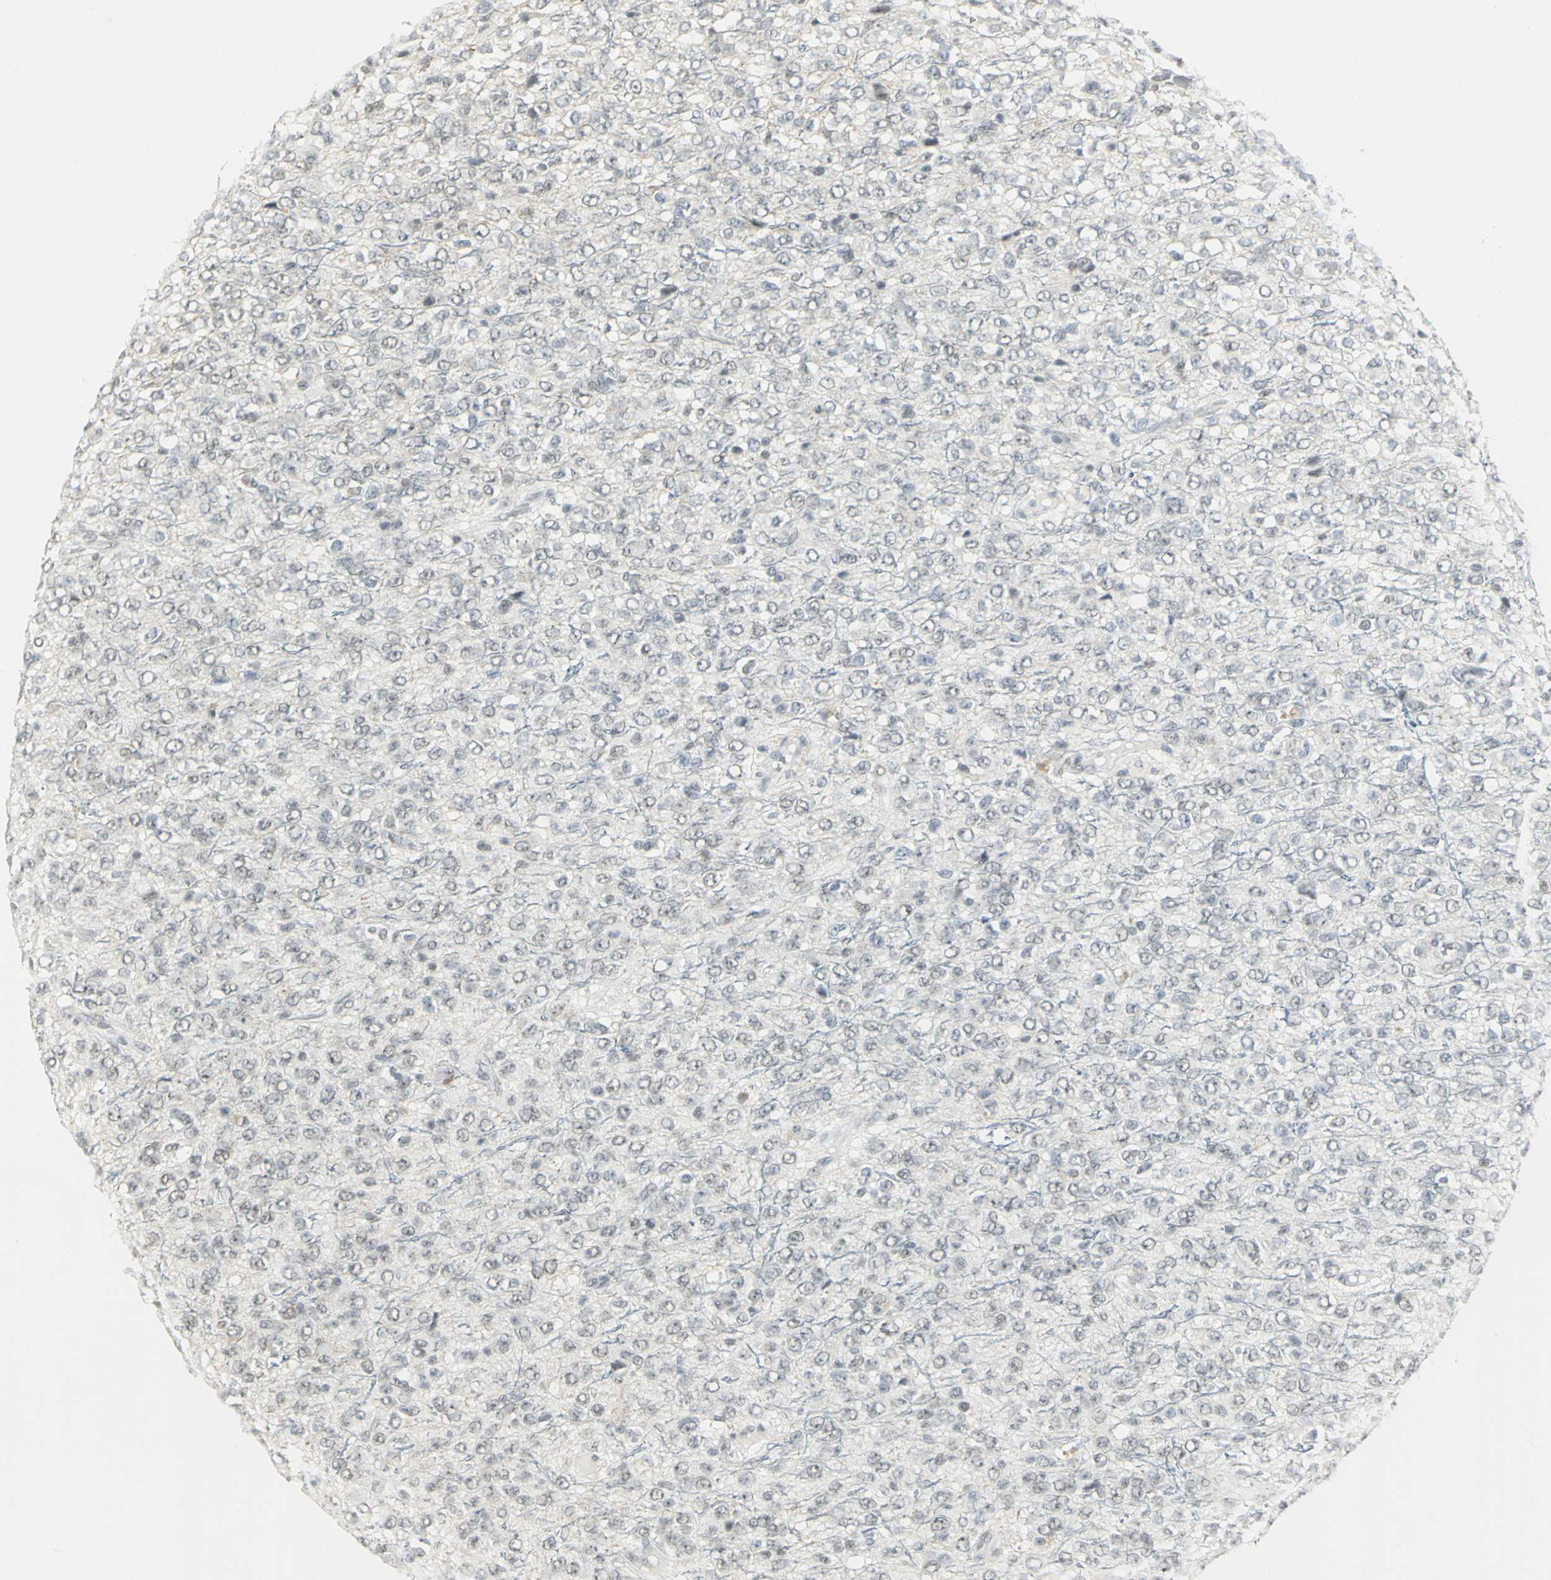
{"staining": {"intensity": "negative", "quantity": "none", "location": "none"}, "tissue": "glioma", "cell_type": "Tumor cells", "image_type": "cancer", "snomed": [{"axis": "morphology", "description": "Glioma, malignant, High grade"}, {"axis": "topography", "description": "pancreas cauda"}], "caption": "Tumor cells are negative for protein expression in human malignant glioma (high-grade).", "gene": "CBX3", "patient": {"sex": "male", "age": 60}}